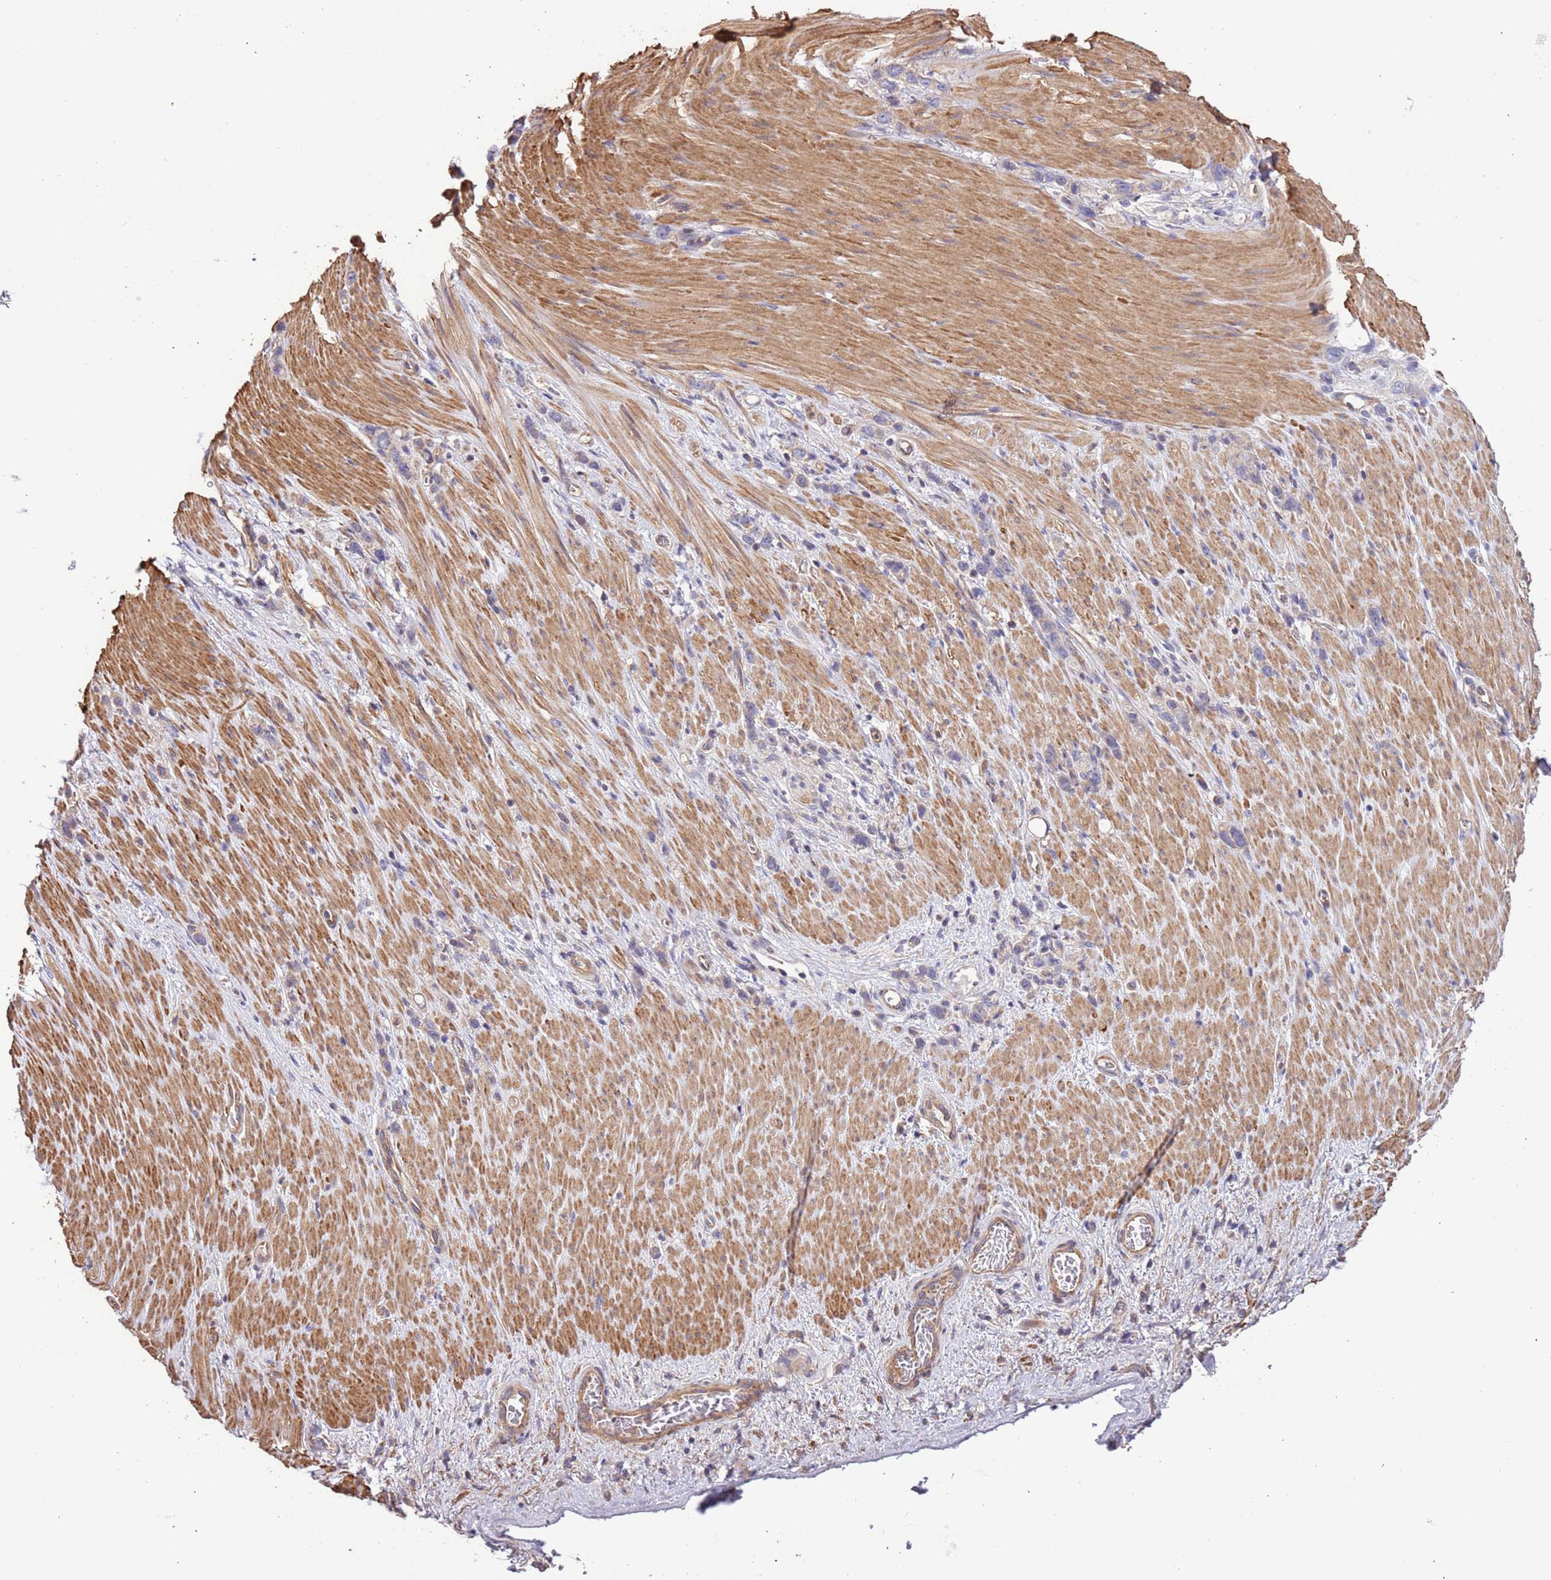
{"staining": {"intensity": "negative", "quantity": "none", "location": "none"}, "tissue": "stomach cancer", "cell_type": "Tumor cells", "image_type": "cancer", "snomed": [{"axis": "morphology", "description": "Adenocarcinoma, NOS"}, {"axis": "topography", "description": "Stomach"}], "caption": "Photomicrograph shows no protein staining in tumor cells of stomach cancer tissue.", "gene": "LAMB4", "patient": {"sex": "female", "age": 65}}